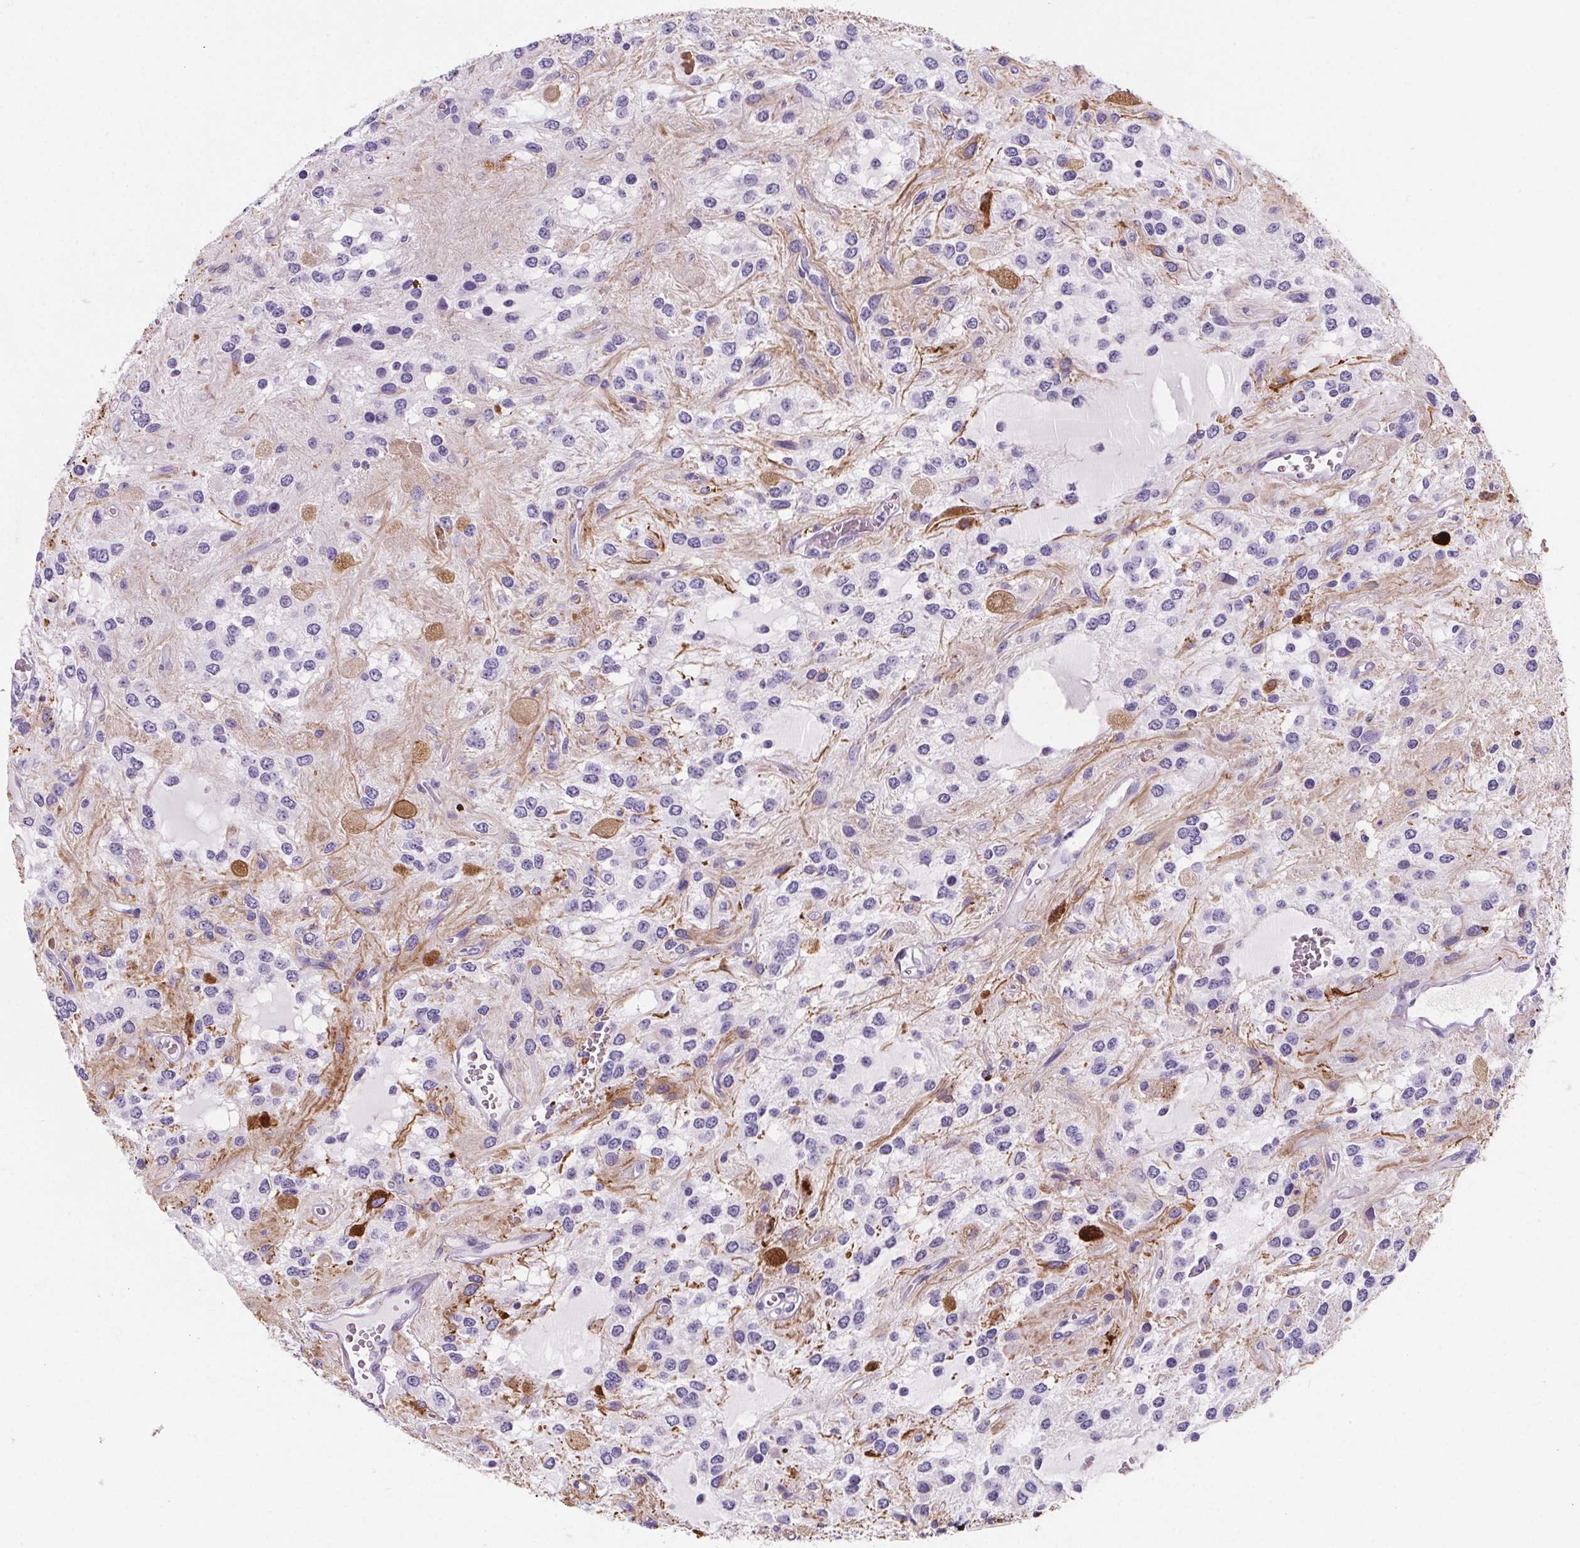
{"staining": {"intensity": "negative", "quantity": "none", "location": "none"}, "tissue": "glioma", "cell_type": "Tumor cells", "image_type": "cancer", "snomed": [{"axis": "morphology", "description": "Glioma, malignant, Low grade"}, {"axis": "topography", "description": "Cerebellum"}], "caption": "Immunohistochemistry (IHC) photomicrograph of neoplastic tissue: human malignant glioma (low-grade) stained with DAB (3,3'-diaminobenzidine) shows no significant protein positivity in tumor cells. (IHC, brightfield microscopy, high magnification).", "gene": "ADRB1", "patient": {"sex": "female", "age": 14}}